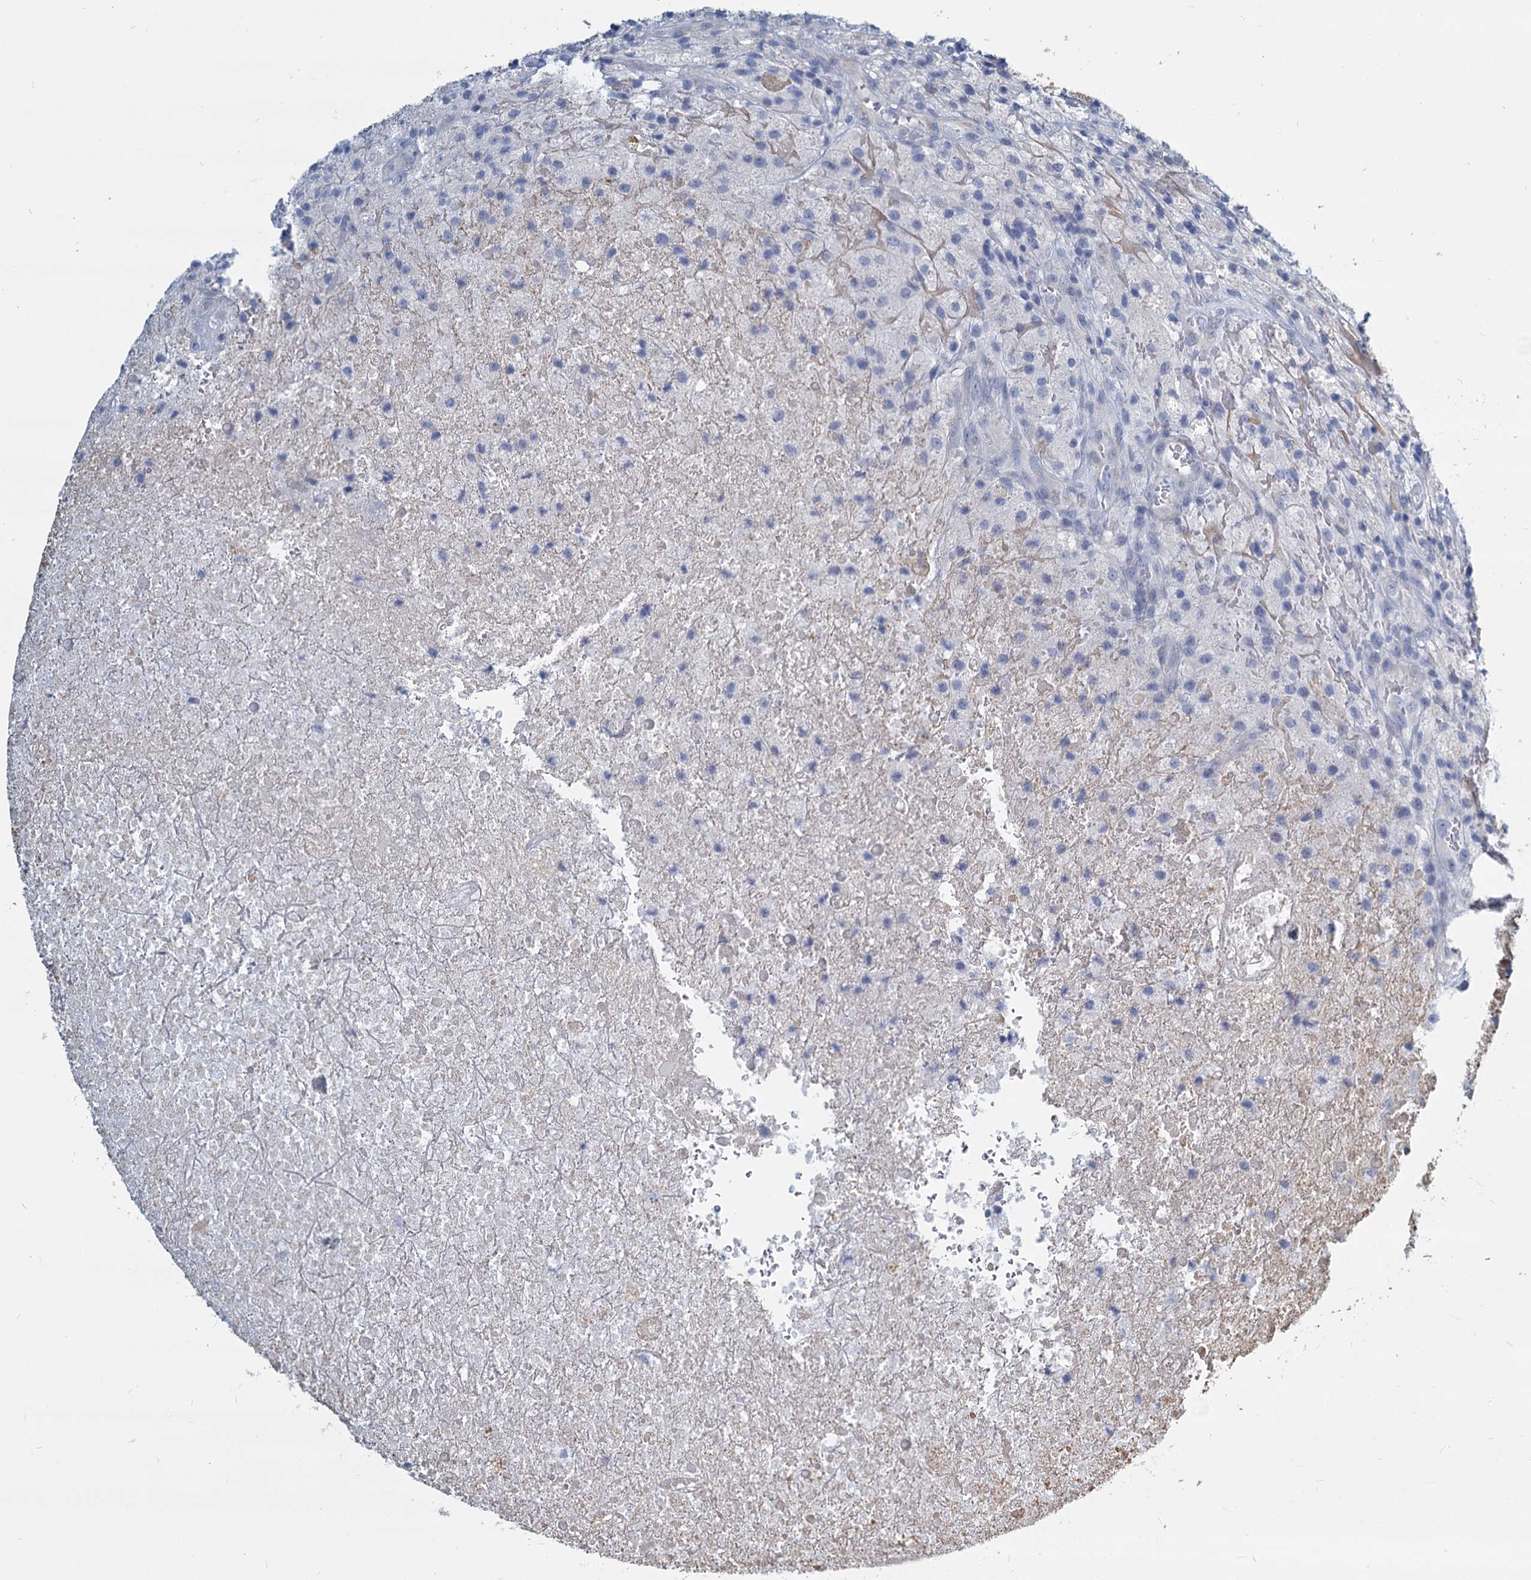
{"staining": {"intensity": "negative", "quantity": "none", "location": "none"}, "tissue": "glioma", "cell_type": "Tumor cells", "image_type": "cancer", "snomed": [{"axis": "morphology", "description": "Glioma, malignant, High grade"}, {"axis": "topography", "description": "Brain"}], "caption": "Malignant glioma (high-grade) was stained to show a protein in brown. There is no significant staining in tumor cells.", "gene": "GSTM3", "patient": {"sex": "male", "age": 69}}